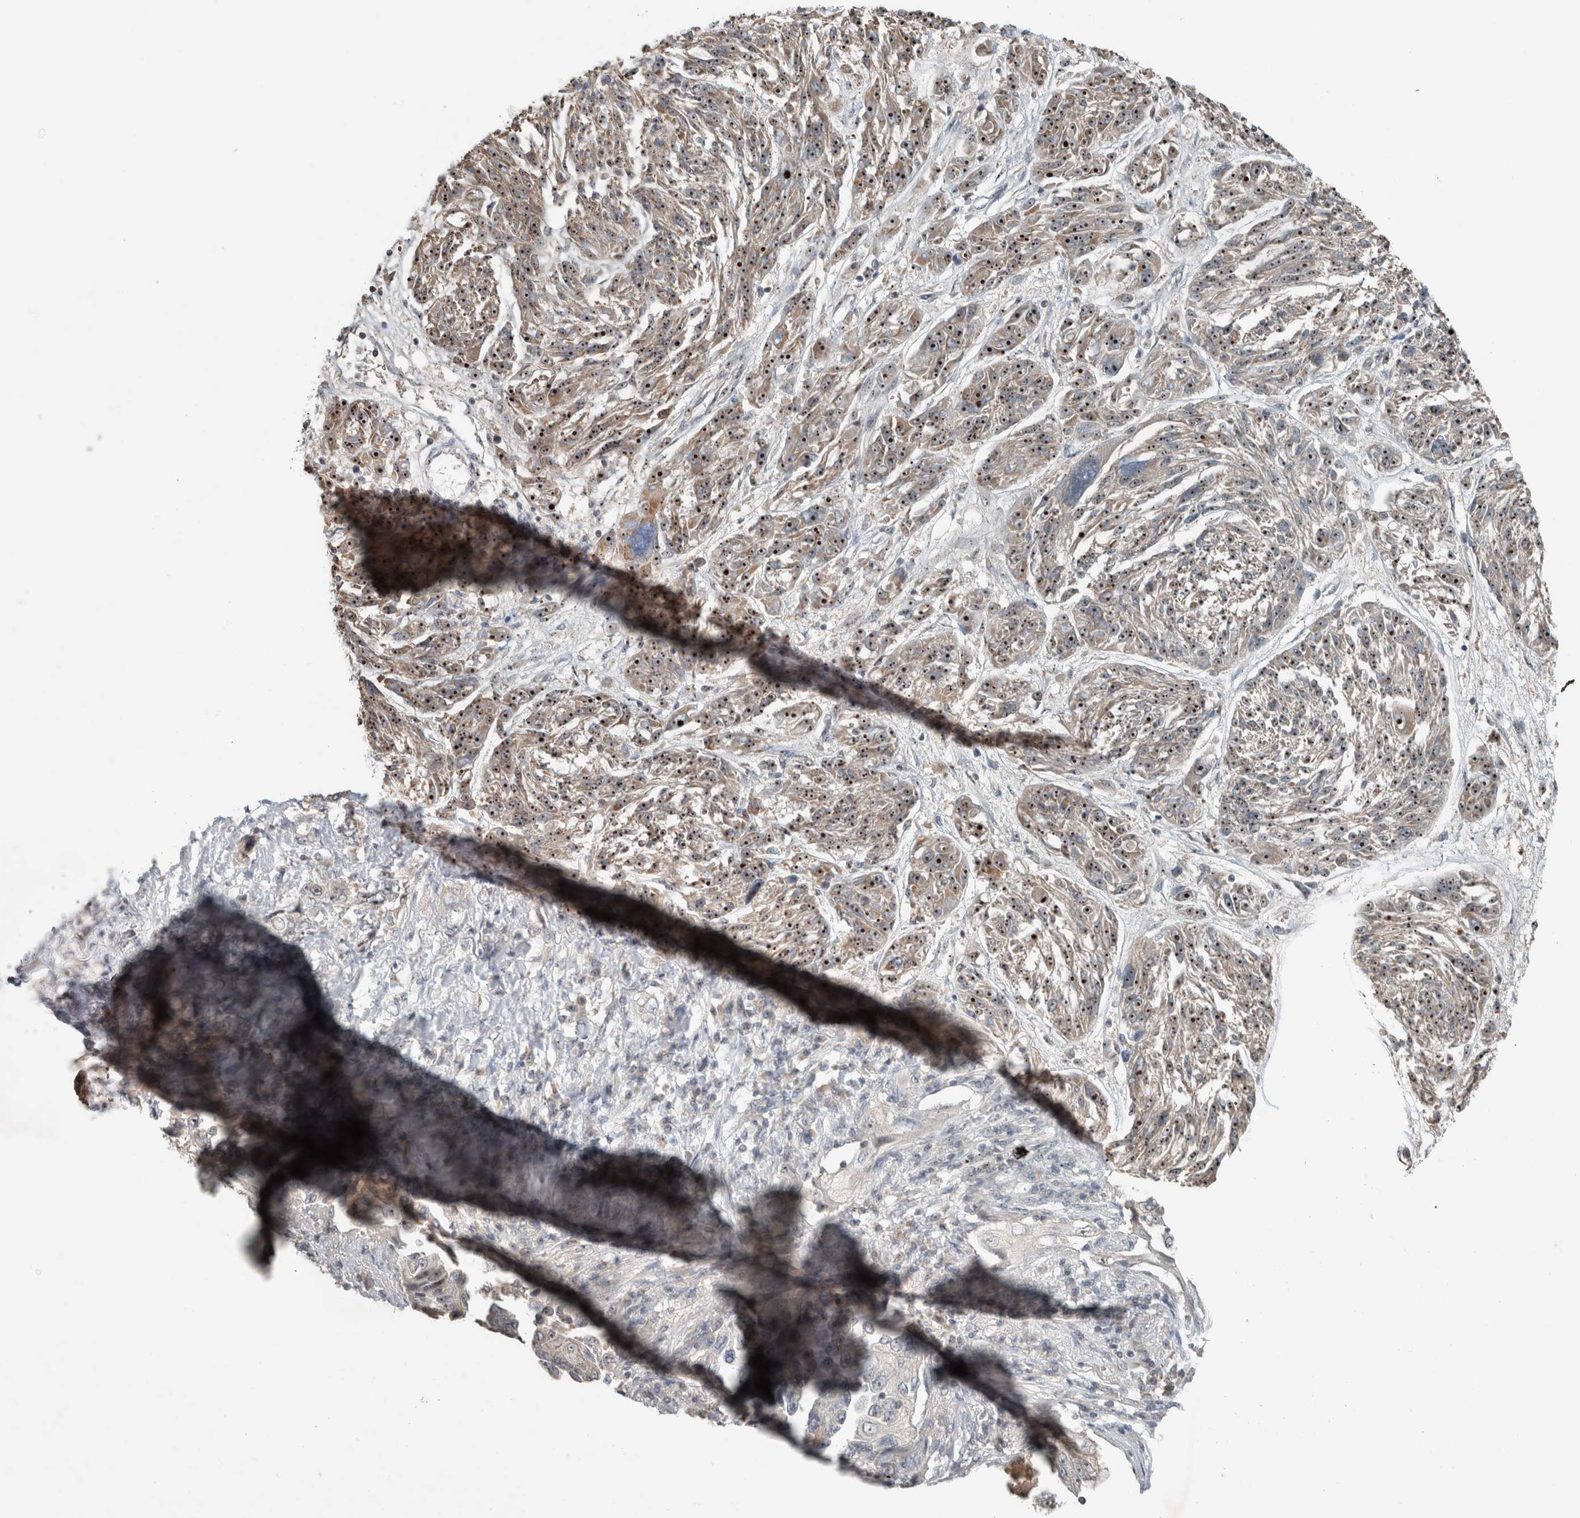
{"staining": {"intensity": "strong", "quantity": ">75%", "location": "cytoplasmic/membranous,nuclear"}, "tissue": "melanoma", "cell_type": "Tumor cells", "image_type": "cancer", "snomed": [{"axis": "morphology", "description": "Malignant melanoma, NOS"}, {"axis": "topography", "description": "Skin"}], "caption": "Immunohistochemical staining of human melanoma exhibits strong cytoplasmic/membranous and nuclear protein staining in about >75% of tumor cells.", "gene": "RPF1", "patient": {"sex": "male", "age": 53}}